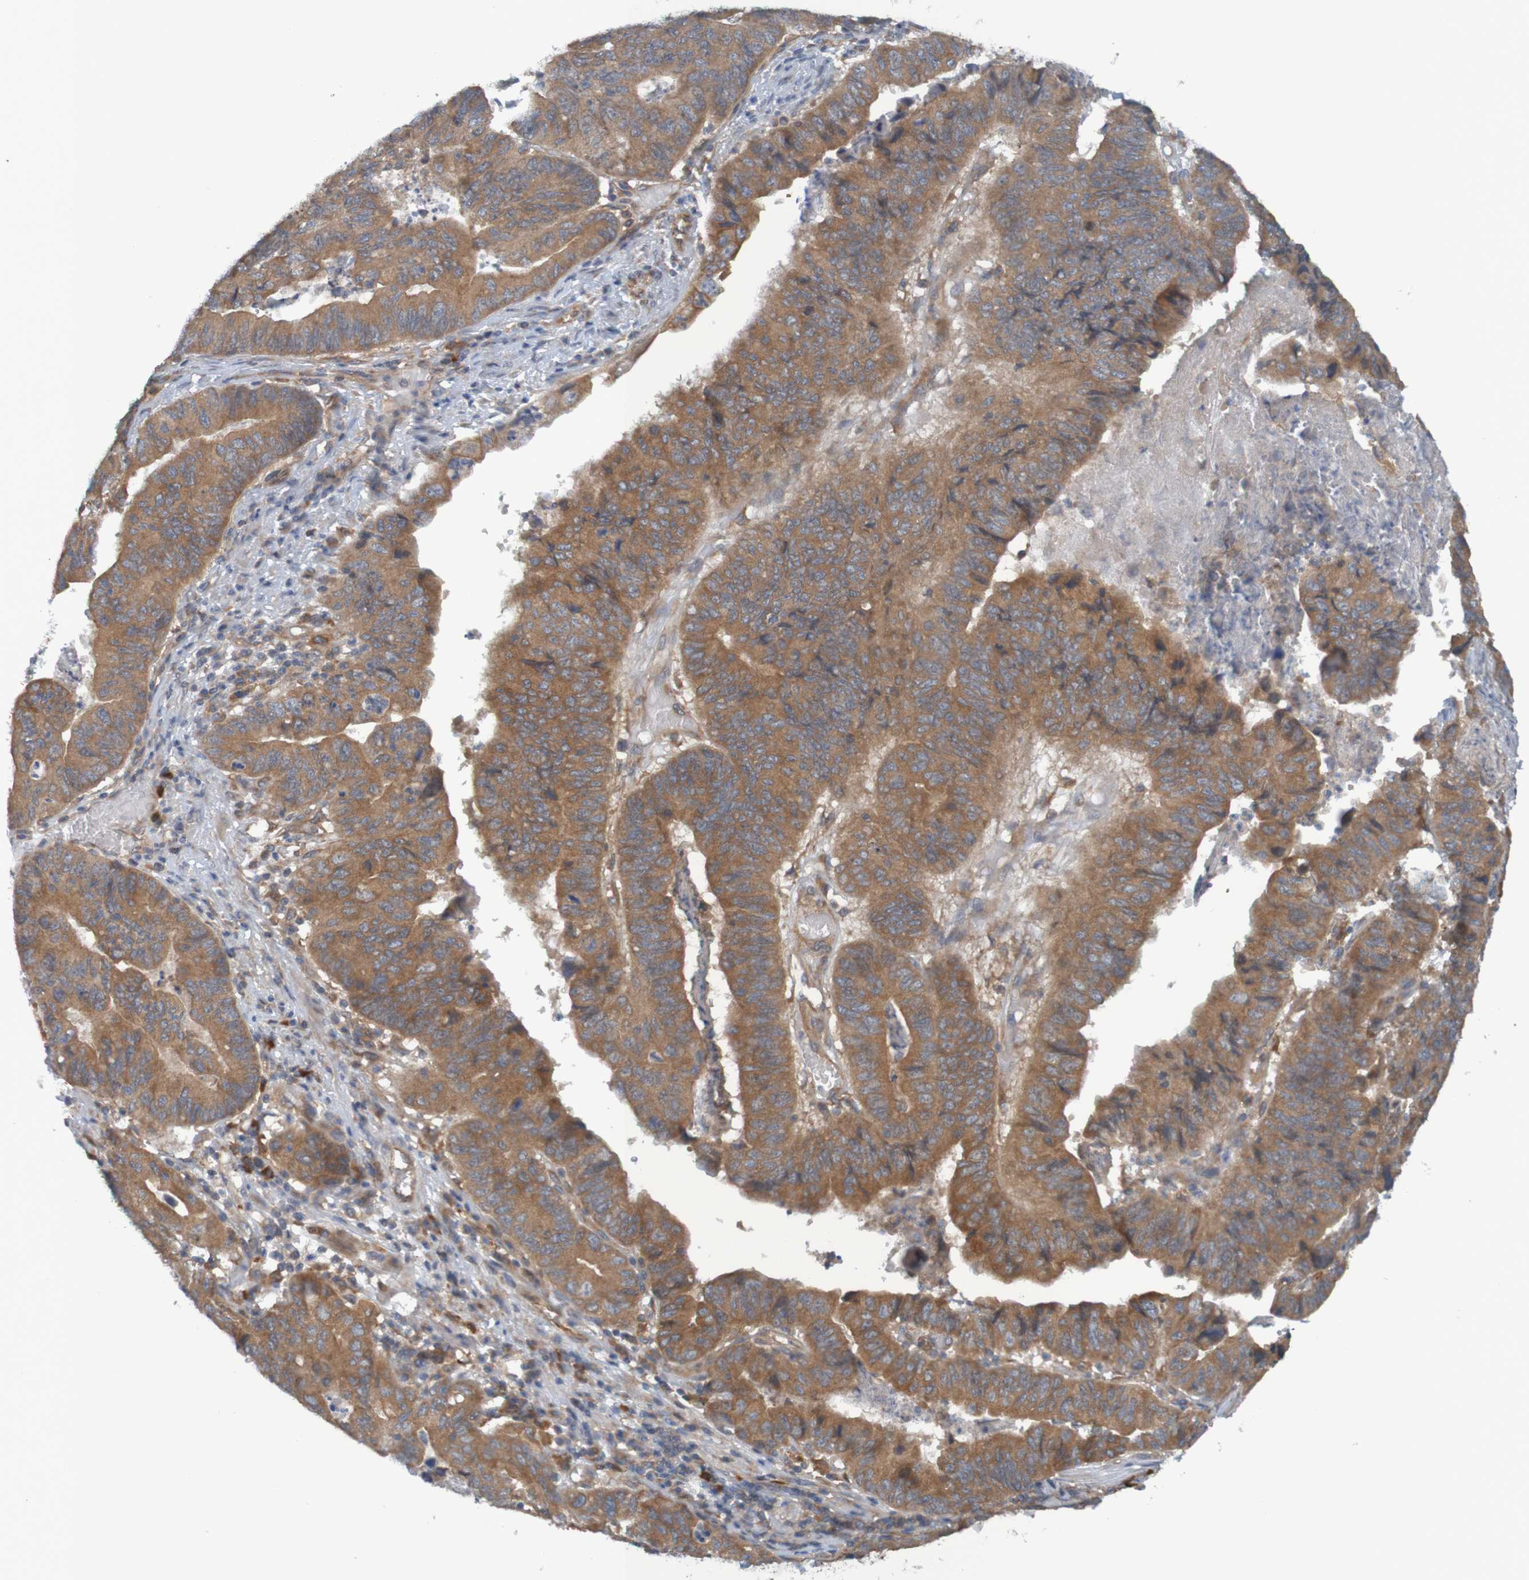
{"staining": {"intensity": "moderate", "quantity": ">75%", "location": "cytoplasmic/membranous"}, "tissue": "stomach cancer", "cell_type": "Tumor cells", "image_type": "cancer", "snomed": [{"axis": "morphology", "description": "Adenocarcinoma, NOS"}, {"axis": "topography", "description": "Stomach, lower"}], "caption": "Immunohistochemistry (IHC) photomicrograph of human adenocarcinoma (stomach) stained for a protein (brown), which shows medium levels of moderate cytoplasmic/membranous staining in approximately >75% of tumor cells.", "gene": "DNAJC4", "patient": {"sex": "male", "age": 77}}